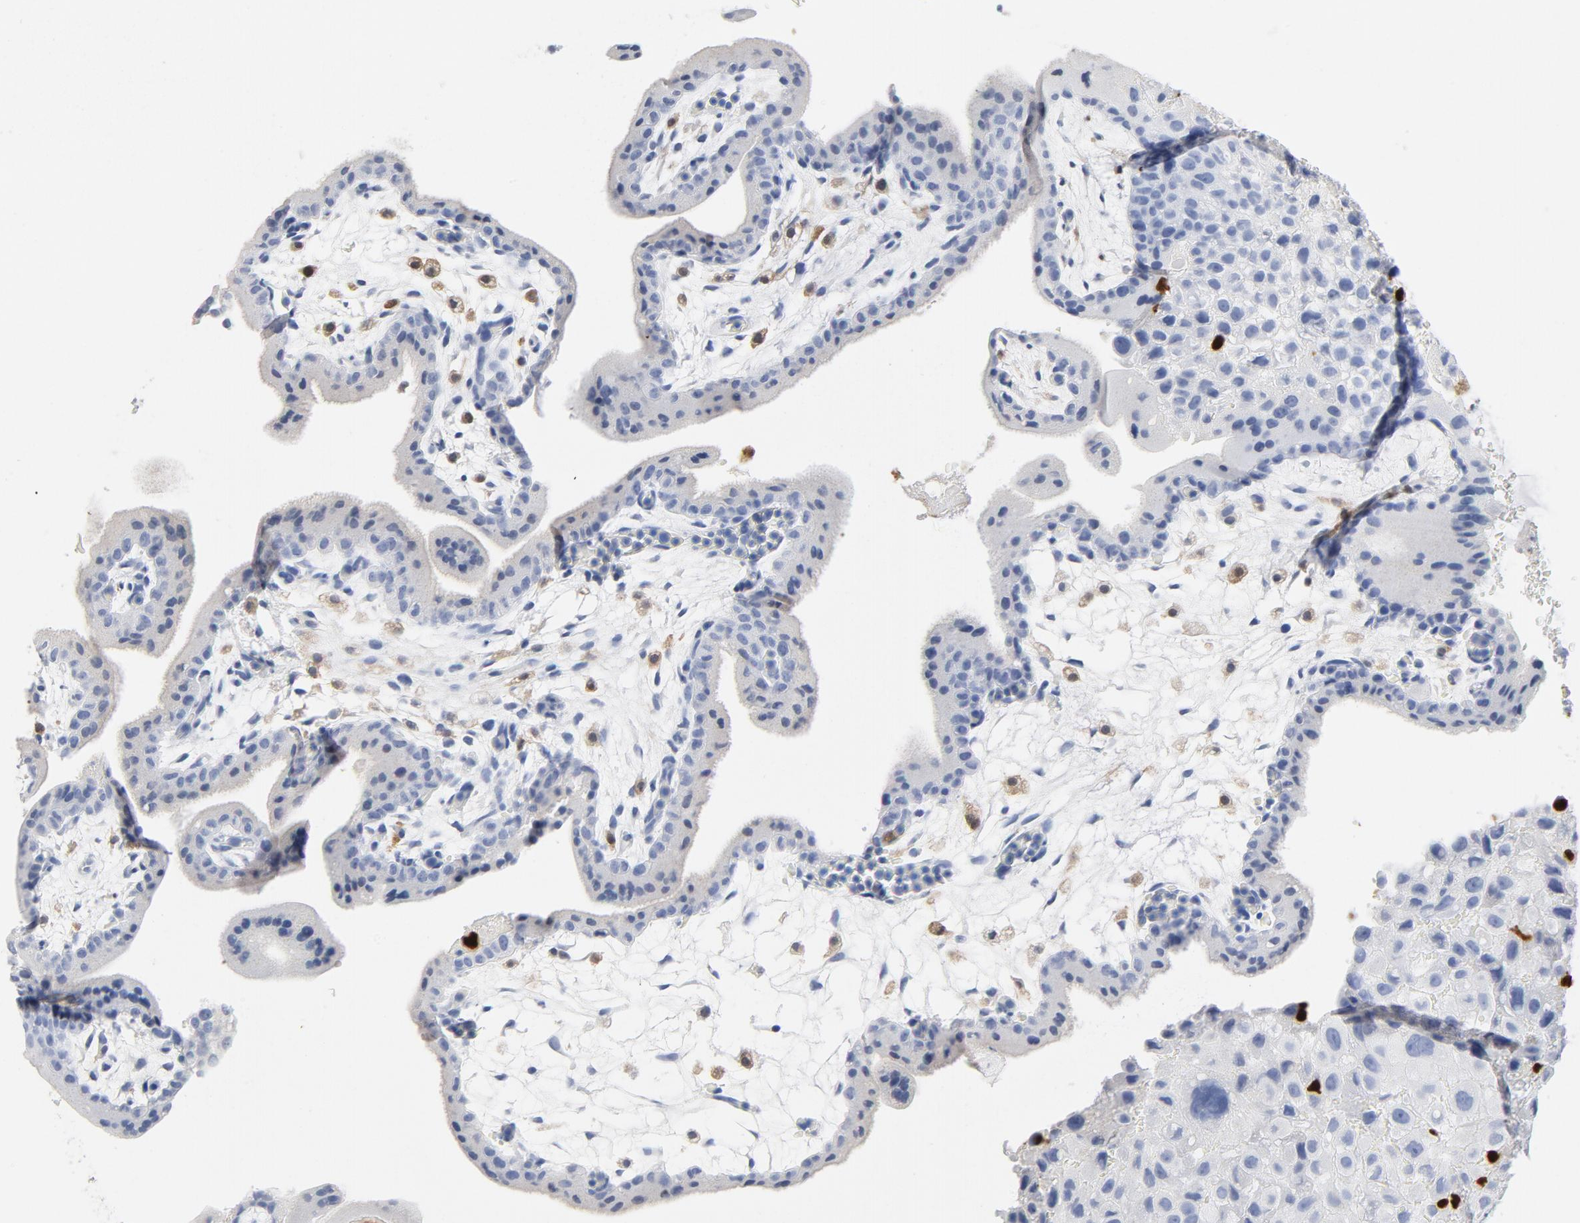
{"staining": {"intensity": "negative", "quantity": "none", "location": "none"}, "tissue": "placenta", "cell_type": "Decidual cells", "image_type": "normal", "snomed": [{"axis": "morphology", "description": "Normal tissue, NOS"}, {"axis": "topography", "description": "Placenta"}], "caption": "Human placenta stained for a protein using immunohistochemistry (IHC) reveals no staining in decidual cells.", "gene": "NCF1", "patient": {"sex": "female", "age": 35}}